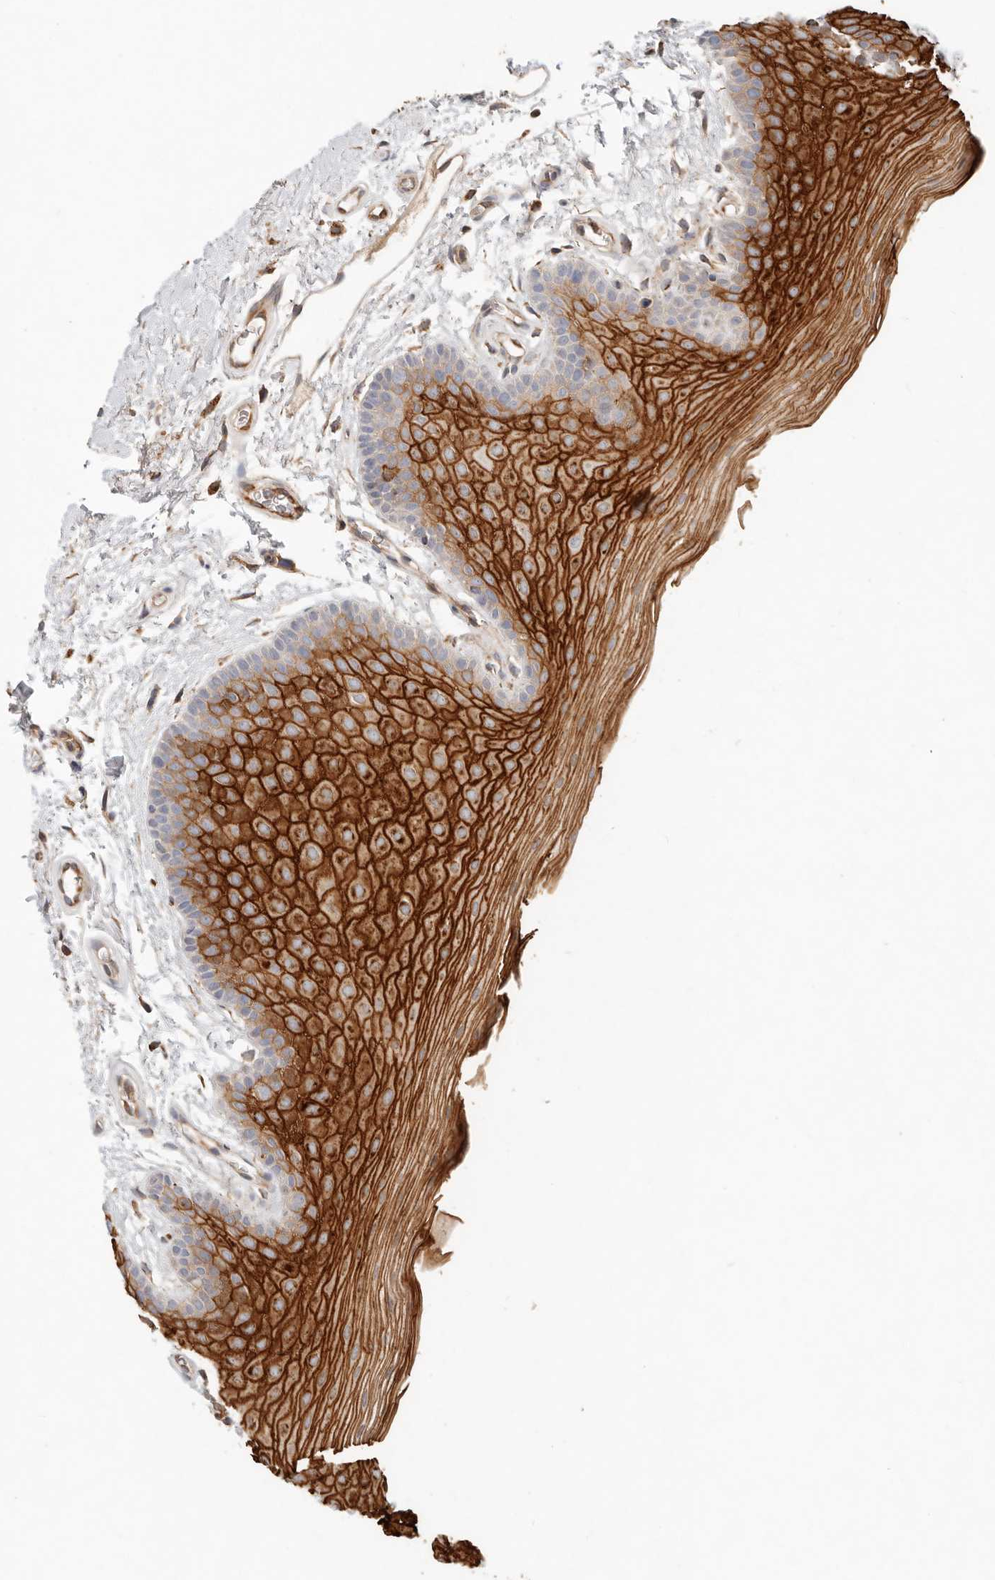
{"staining": {"intensity": "strong", "quantity": ">75%", "location": "cytoplasmic/membranous"}, "tissue": "oral mucosa", "cell_type": "Squamous epithelial cells", "image_type": "normal", "snomed": [{"axis": "morphology", "description": "Normal tissue, NOS"}, {"axis": "topography", "description": "Oral tissue"}], "caption": "This image demonstrates IHC staining of unremarkable oral mucosa, with high strong cytoplasmic/membranous staining in about >75% of squamous epithelial cells.", "gene": "ARHGEF10L", "patient": {"sex": "male", "age": 62}}